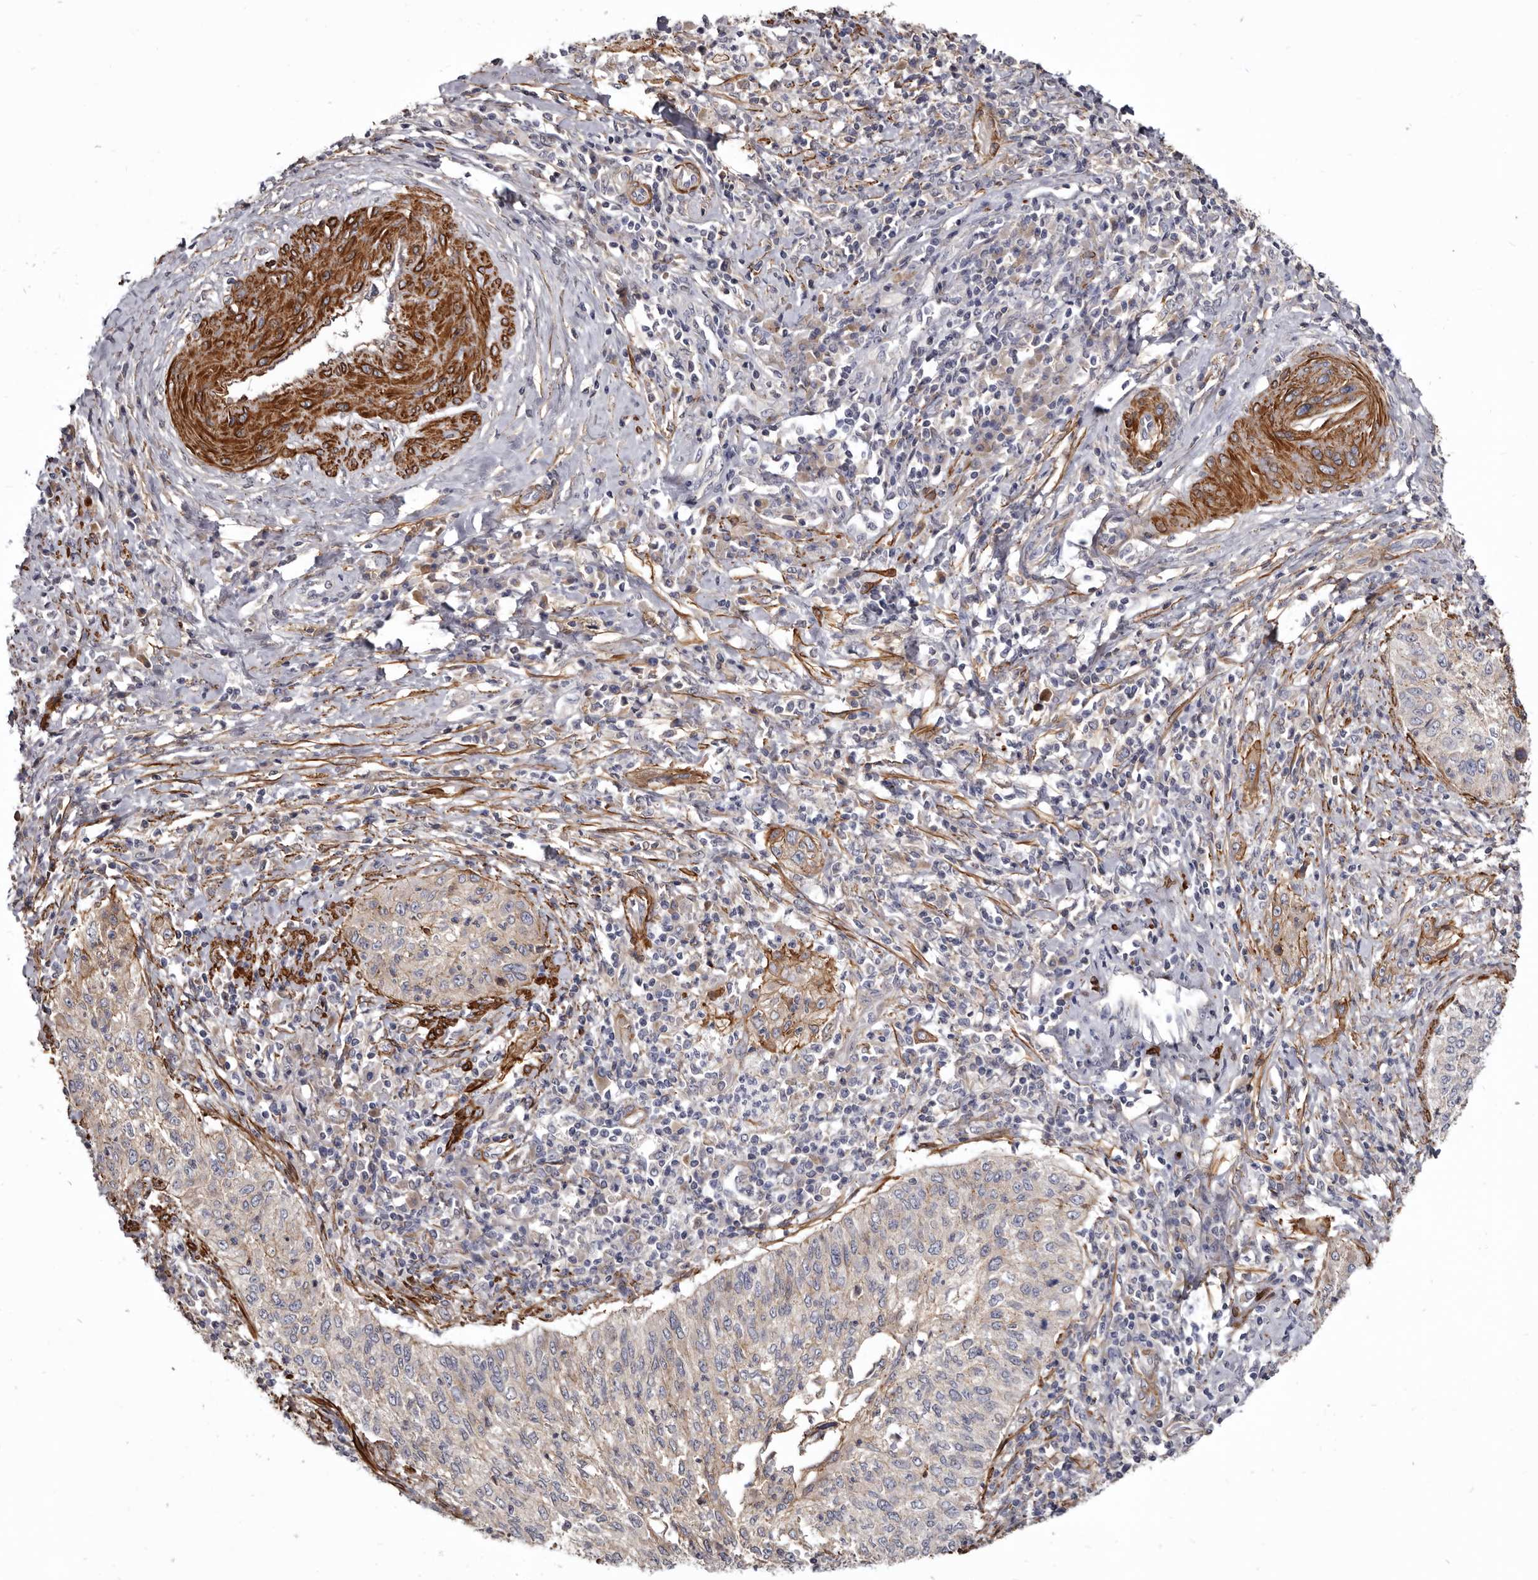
{"staining": {"intensity": "moderate", "quantity": "25%-75%", "location": "cytoplasmic/membranous"}, "tissue": "cervical cancer", "cell_type": "Tumor cells", "image_type": "cancer", "snomed": [{"axis": "morphology", "description": "Squamous cell carcinoma, NOS"}, {"axis": "topography", "description": "Cervix"}], "caption": "Immunohistochemical staining of human cervical cancer displays medium levels of moderate cytoplasmic/membranous protein staining in about 25%-75% of tumor cells.", "gene": "CGN", "patient": {"sex": "female", "age": 30}}